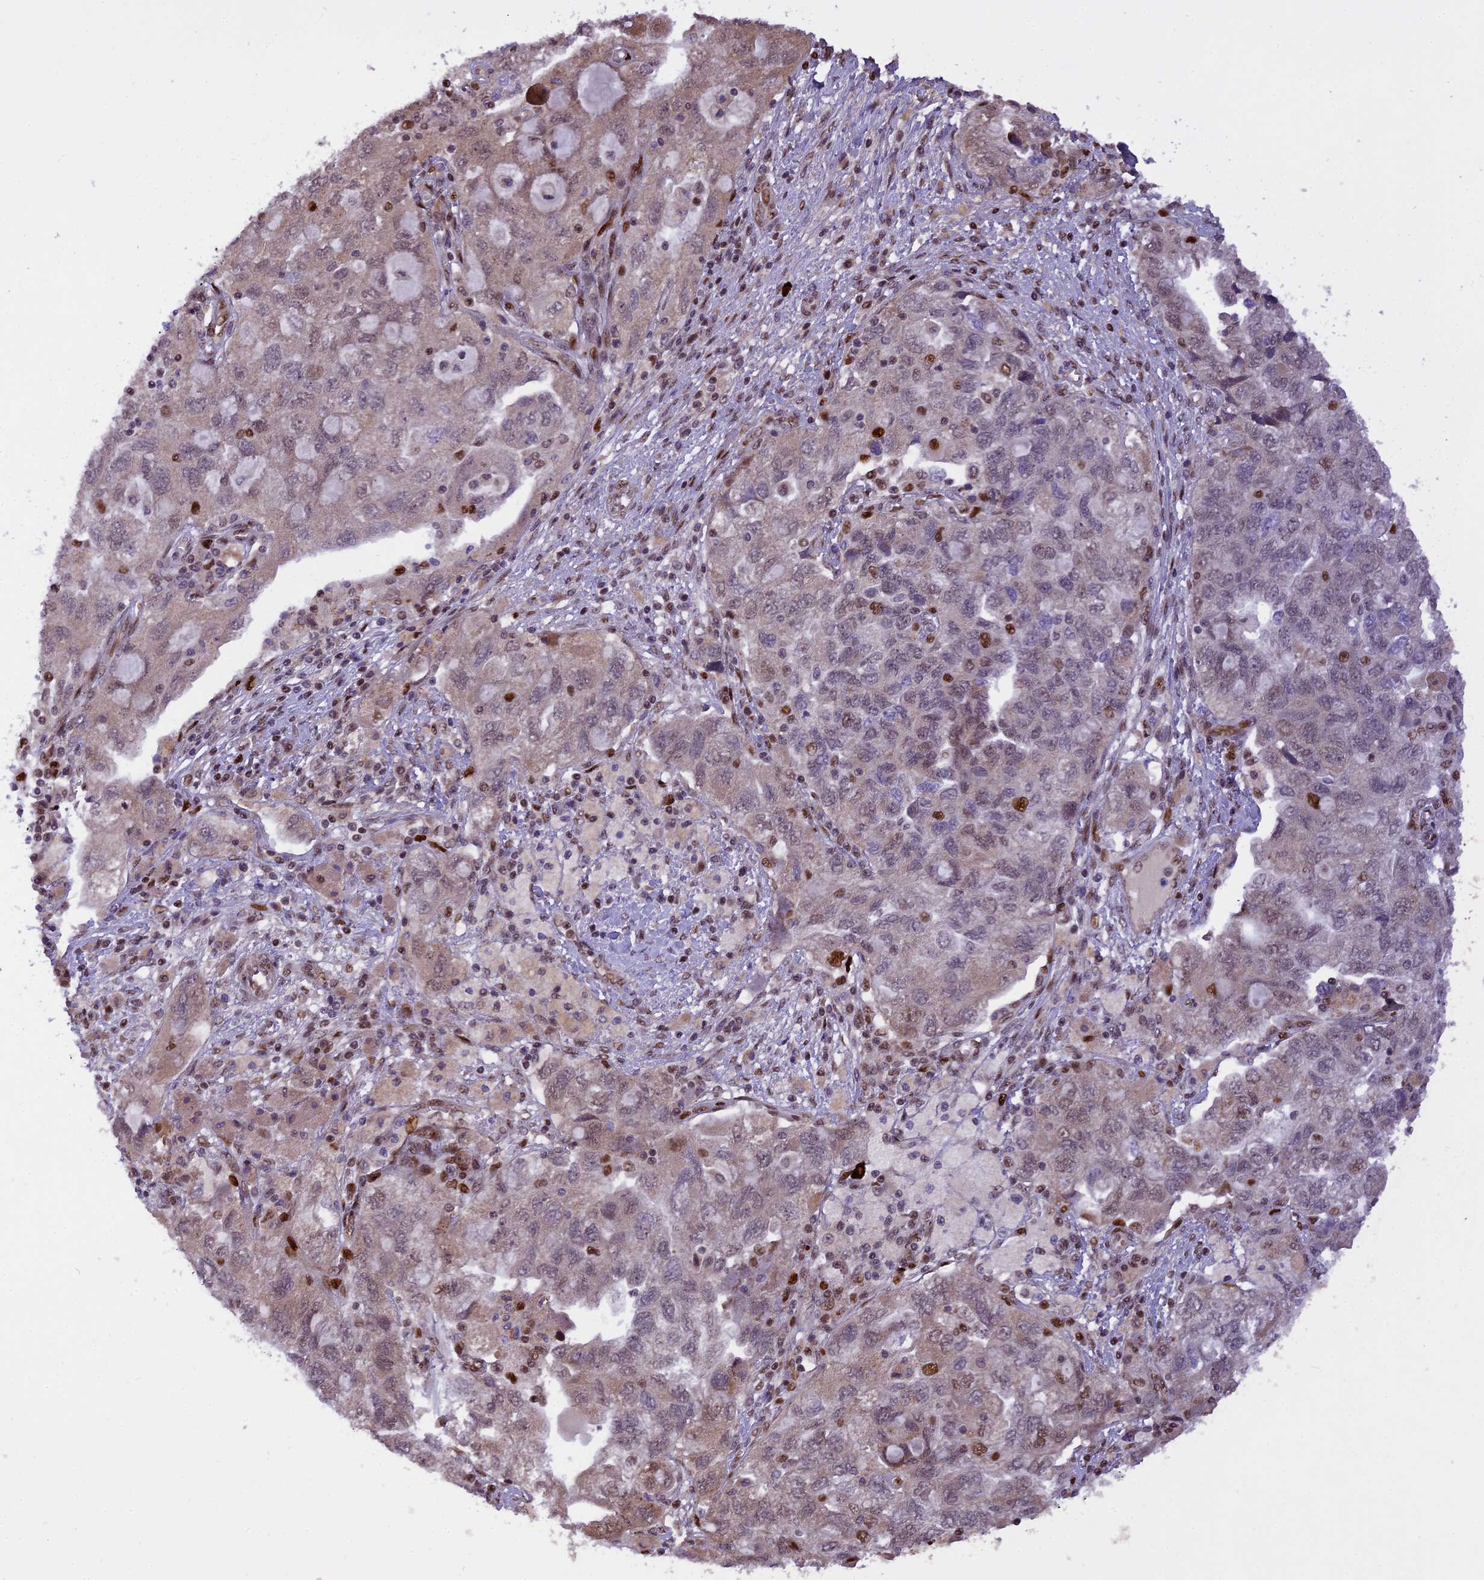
{"staining": {"intensity": "moderate", "quantity": "<25%", "location": "nuclear"}, "tissue": "ovarian cancer", "cell_type": "Tumor cells", "image_type": "cancer", "snomed": [{"axis": "morphology", "description": "Carcinoma, NOS"}, {"axis": "morphology", "description": "Cystadenocarcinoma, serous, NOS"}, {"axis": "topography", "description": "Ovary"}], "caption": "Immunohistochemistry (IHC) (DAB (3,3'-diaminobenzidine)) staining of serous cystadenocarcinoma (ovarian) shows moderate nuclear protein staining in approximately <25% of tumor cells.", "gene": "MICALL1", "patient": {"sex": "female", "age": 69}}